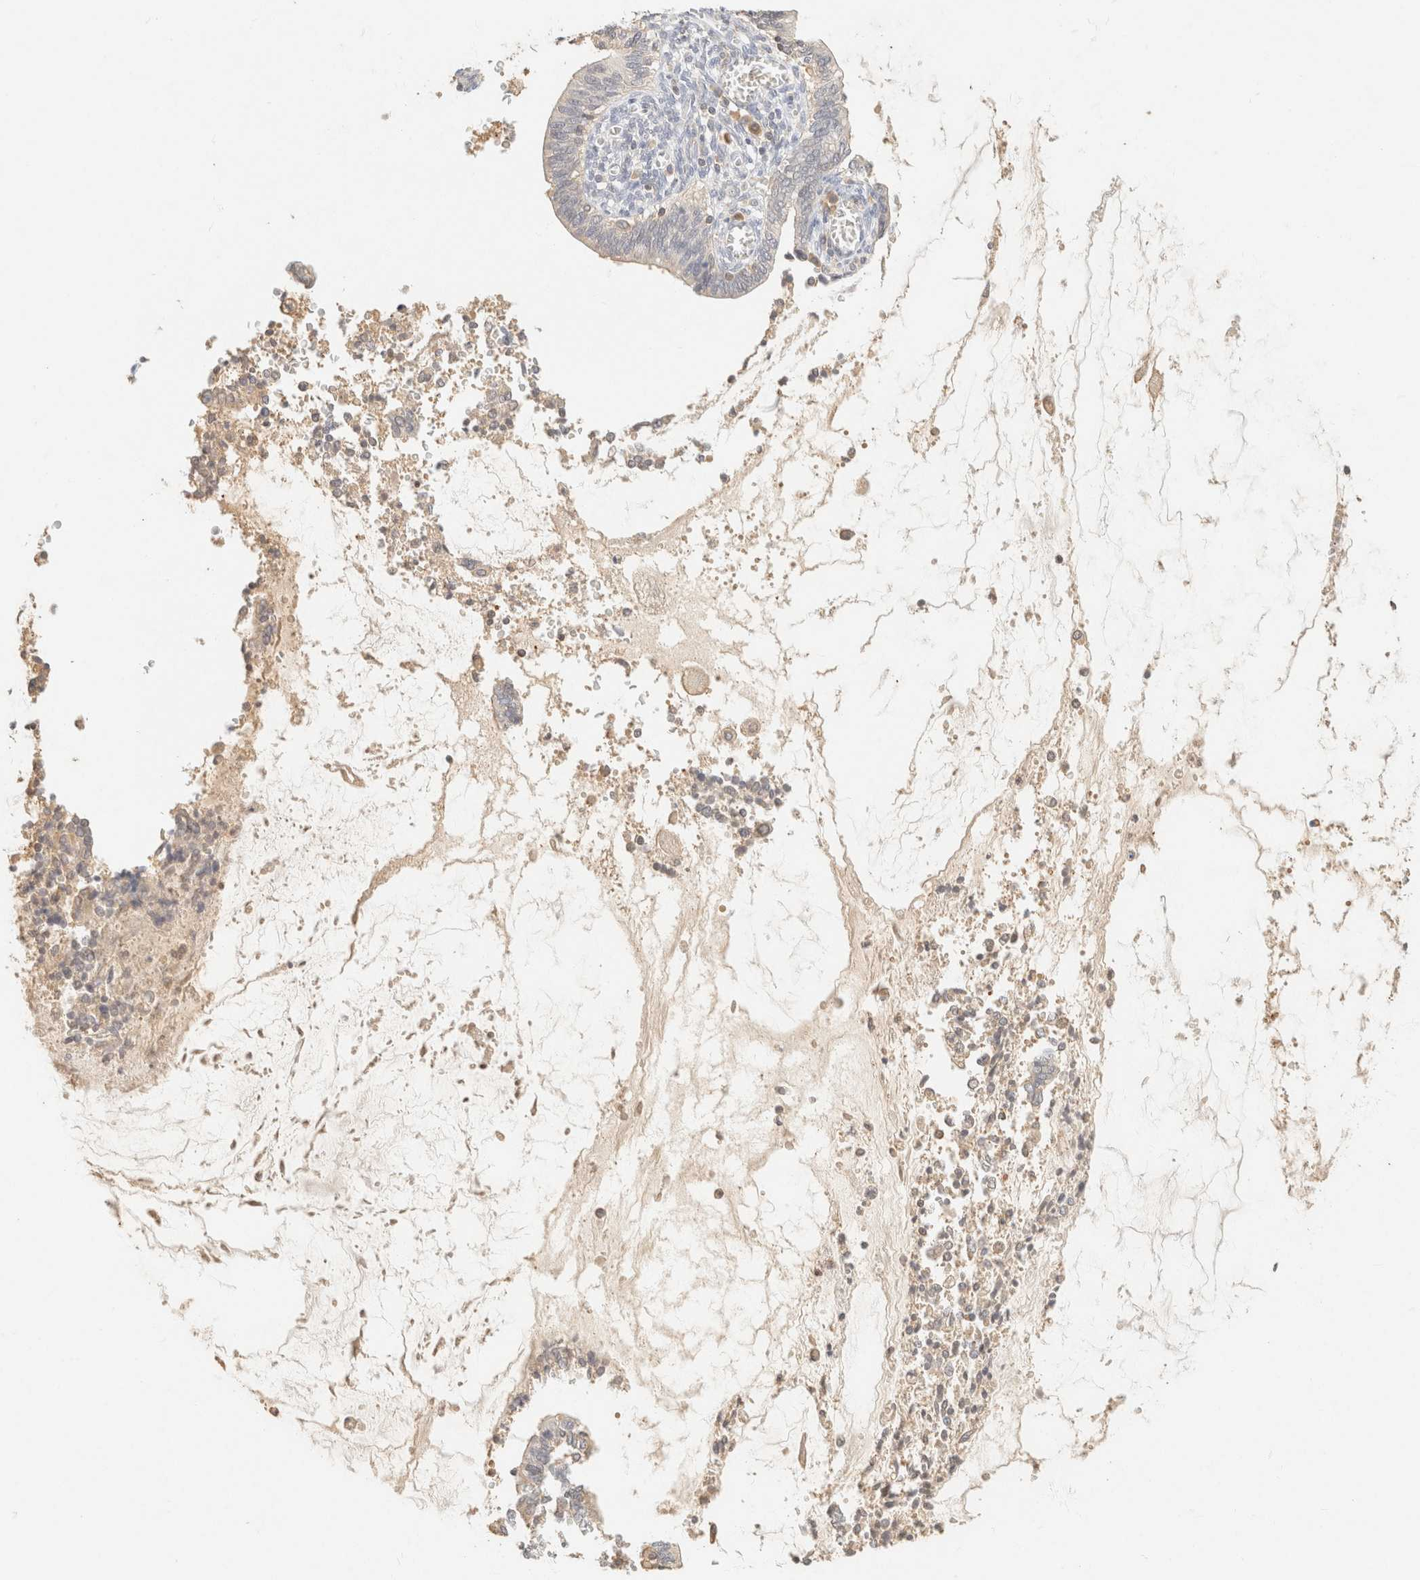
{"staining": {"intensity": "negative", "quantity": "none", "location": "none"}, "tissue": "cervical cancer", "cell_type": "Tumor cells", "image_type": "cancer", "snomed": [{"axis": "morphology", "description": "Adenocarcinoma, NOS"}, {"axis": "topography", "description": "Cervix"}], "caption": "Human cervical adenocarcinoma stained for a protein using immunohistochemistry (IHC) displays no expression in tumor cells.", "gene": "TIMD4", "patient": {"sex": "female", "age": 44}}